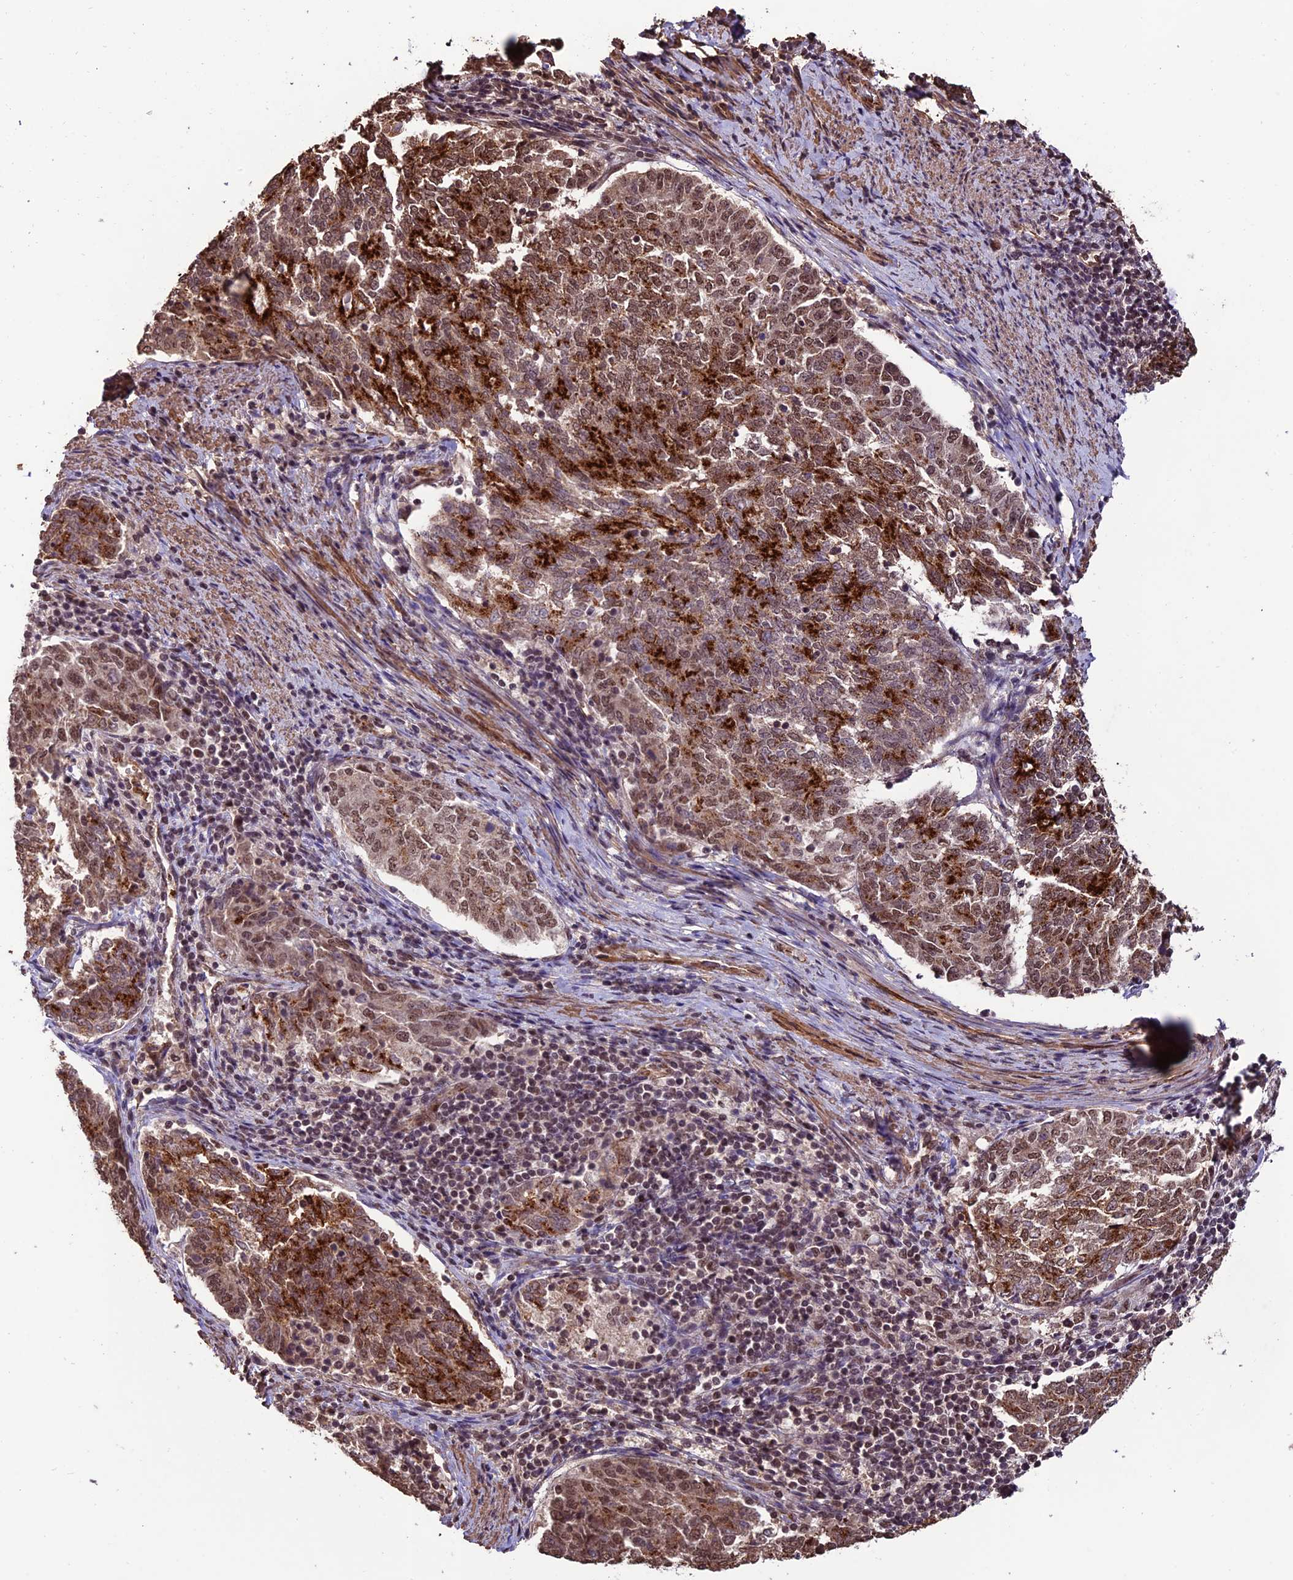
{"staining": {"intensity": "strong", "quantity": "25%-75%", "location": "cytoplasmic/membranous,nuclear"}, "tissue": "endometrial cancer", "cell_type": "Tumor cells", "image_type": "cancer", "snomed": [{"axis": "morphology", "description": "Adenocarcinoma, NOS"}, {"axis": "topography", "description": "Endometrium"}], "caption": "Endometrial cancer tissue exhibits strong cytoplasmic/membranous and nuclear staining in about 25%-75% of tumor cells, visualized by immunohistochemistry.", "gene": "CABIN1", "patient": {"sex": "female", "age": 80}}